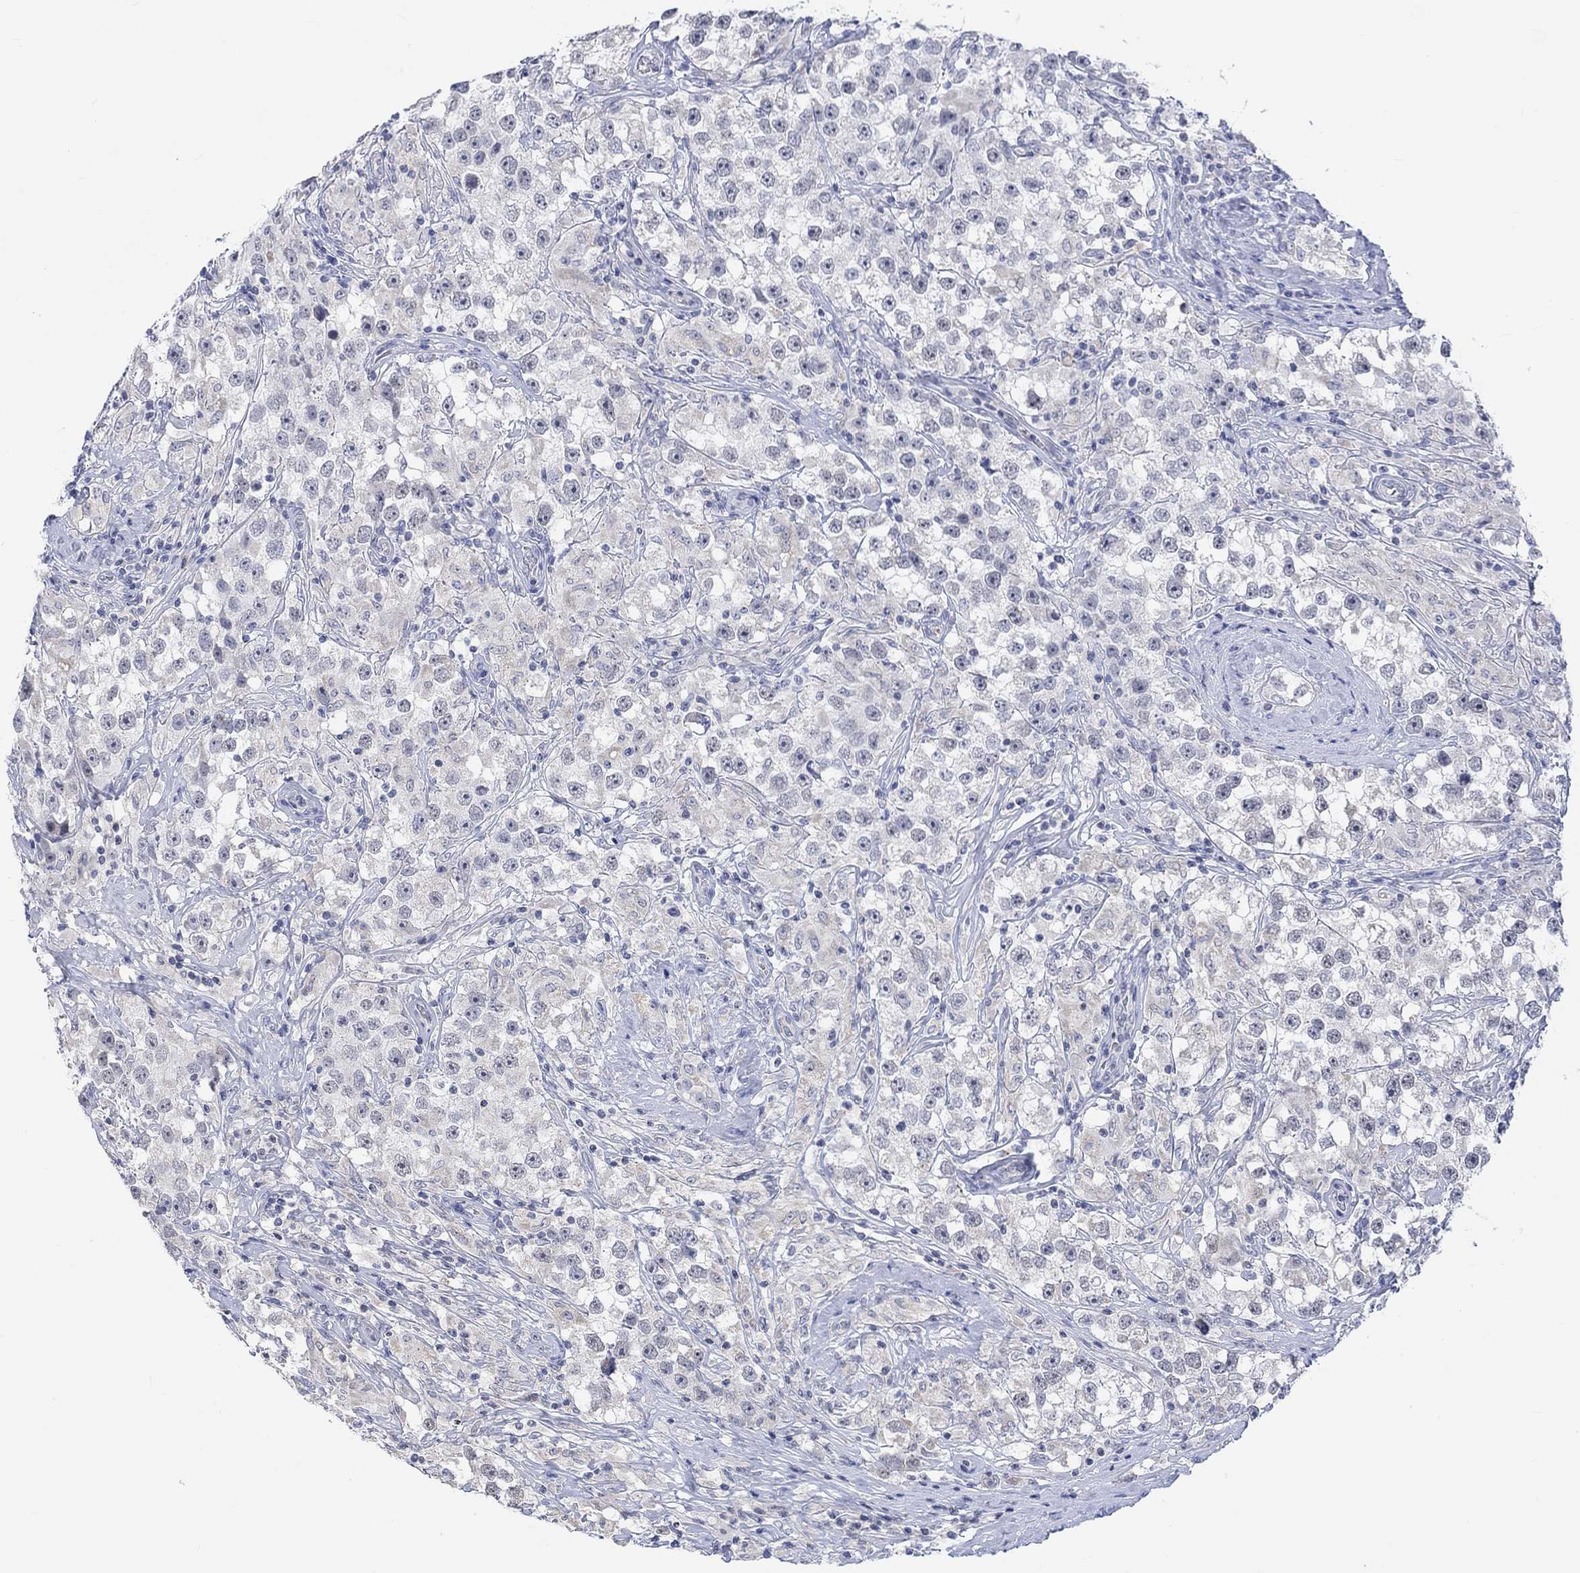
{"staining": {"intensity": "negative", "quantity": "none", "location": "none"}, "tissue": "testis cancer", "cell_type": "Tumor cells", "image_type": "cancer", "snomed": [{"axis": "morphology", "description": "Seminoma, NOS"}, {"axis": "topography", "description": "Testis"}], "caption": "Immunohistochemical staining of human testis seminoma demonstrates no significant staining in tumor cells.", "gene": "DCX", "patient": {"sex": "male", "age": 46}}